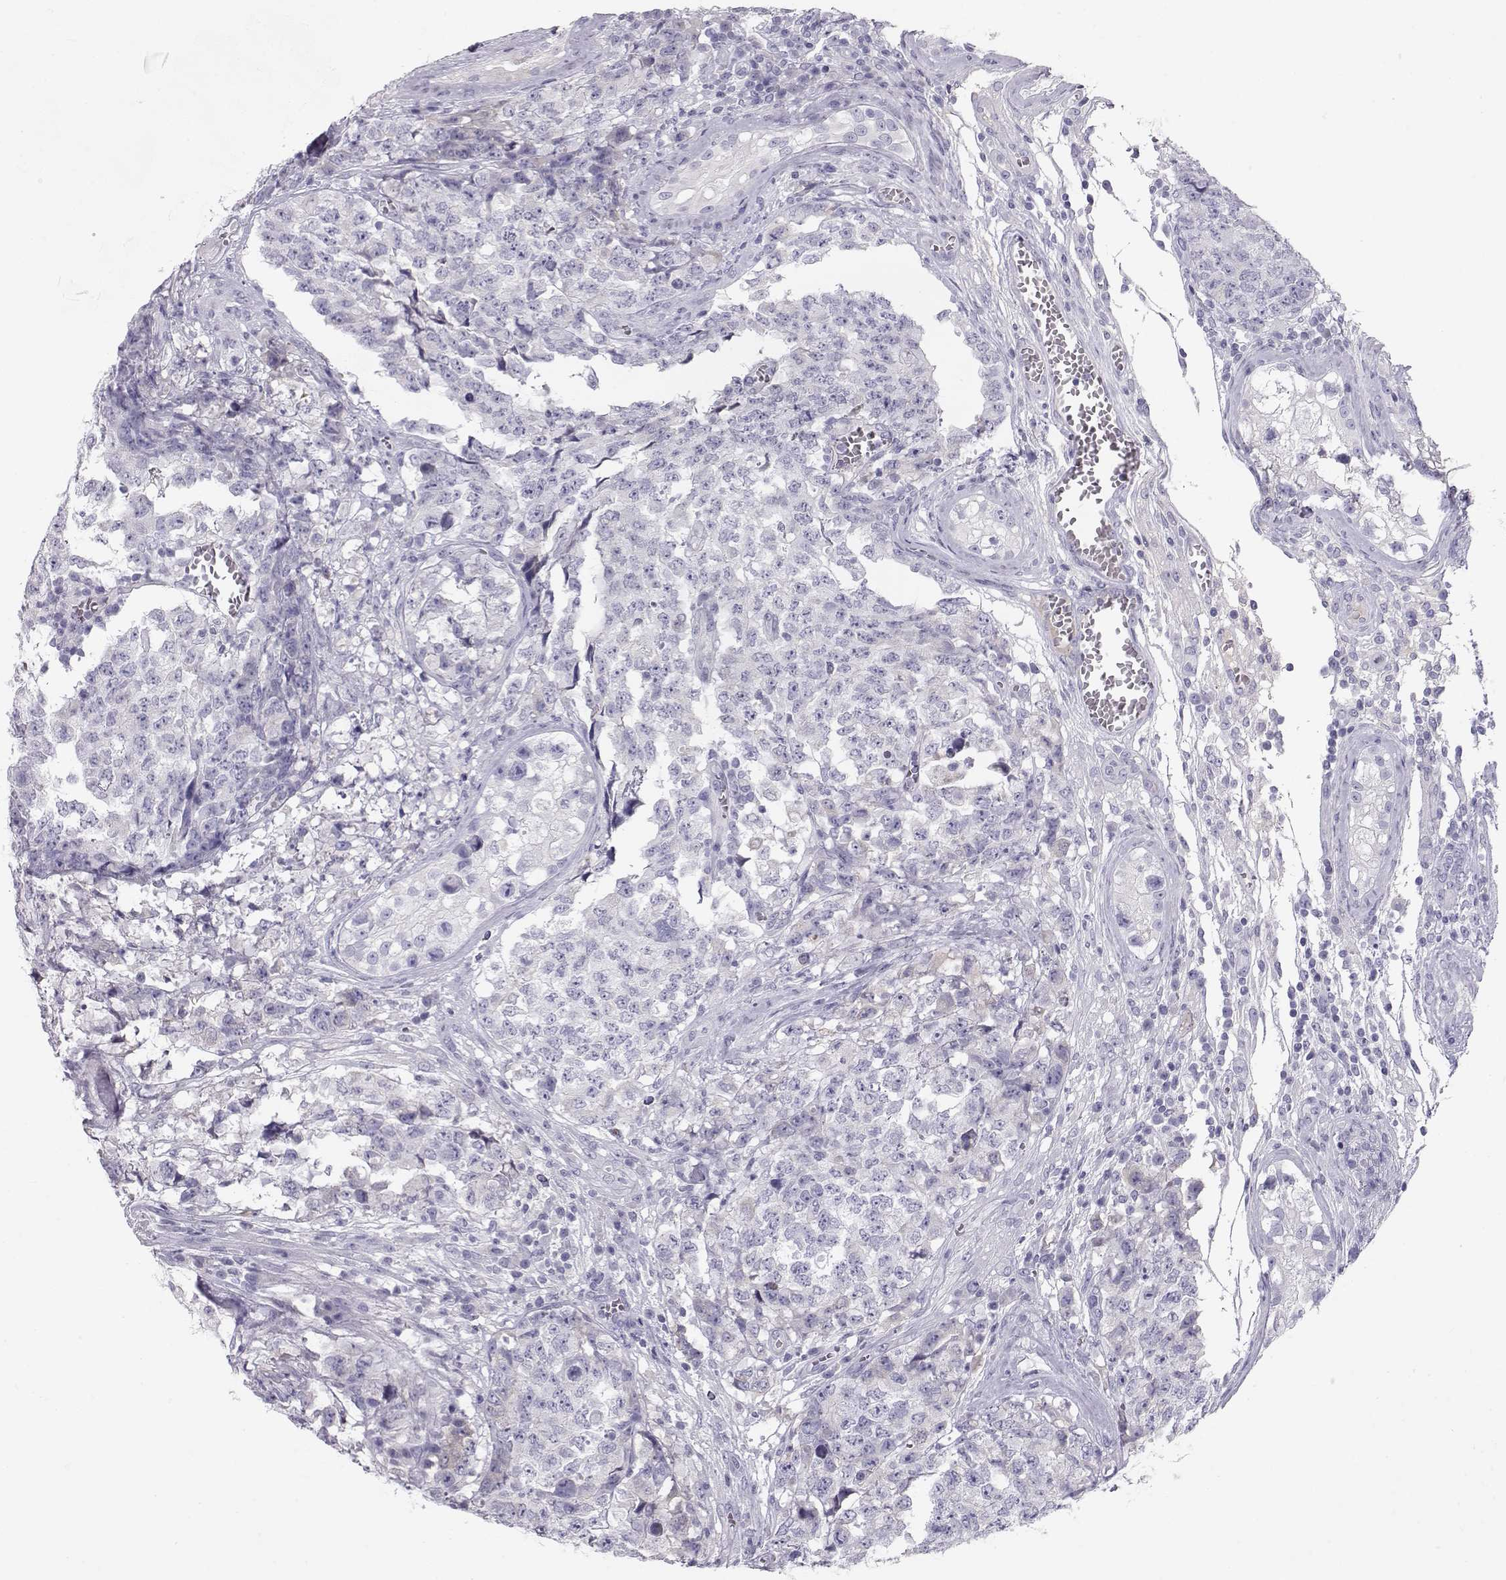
{"staining": {"intensity": "negative", "quantity": "none", "location": "none"}, "tissue": "testis cancer", "cell_type": "Tumor cells", "image_type": "cancer", "snomed": [{"axis": "morphology", "description": "Carcinoma, Embryonal, NOS"}, {"axis": "topography", "description": "Testis"}], "caption": "Photomicrograph shows no protein expression in tumor cells of testis cancer tissue. (Brightfield microscopy of DAB (3,3'-diaminobenzidine) immunohistochemistry (IHC) at high magnification).", "gene": "GPR26", "patient": {"sex": "male", "age": 23}}